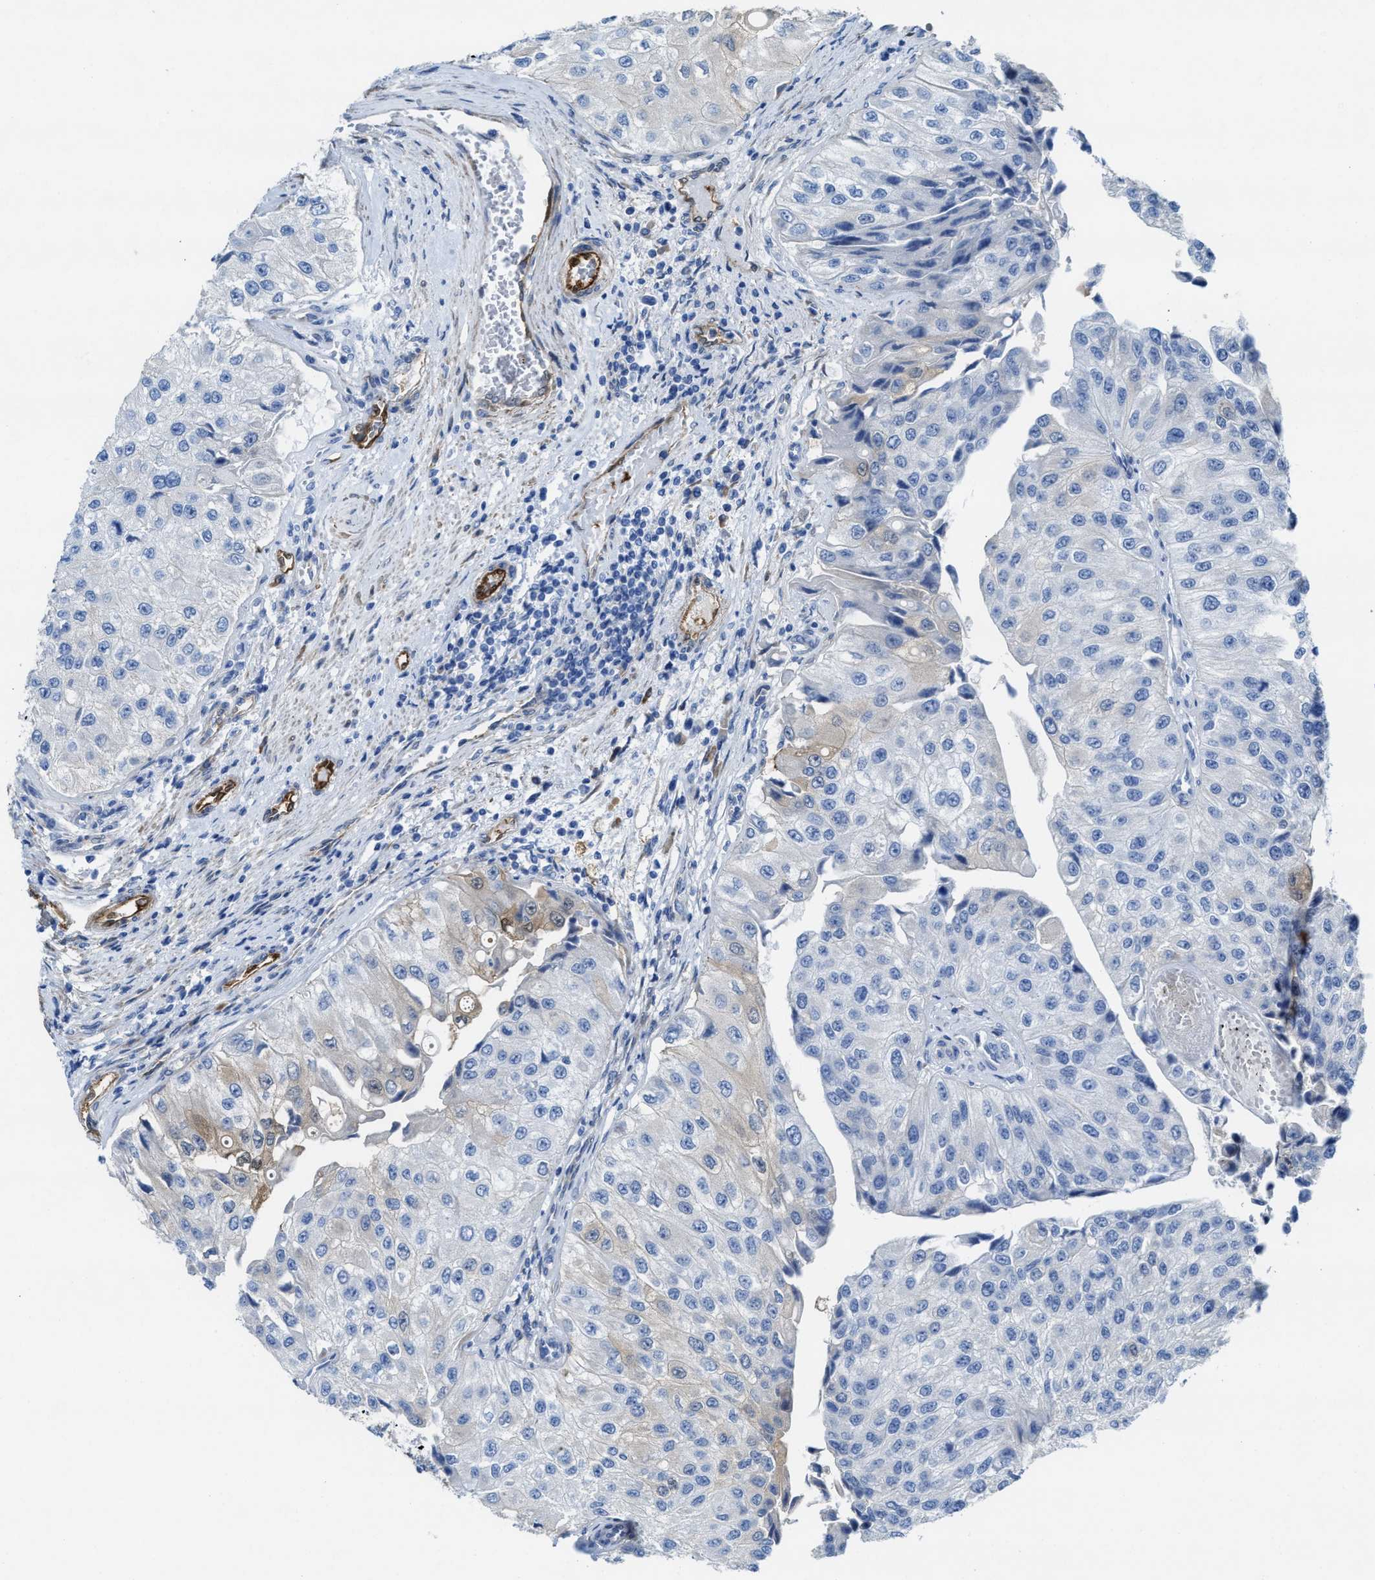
{"staining": {"intensity": "negative", "quantity": "none", "location": "none"}, "tissue": "urothelial cancer", "cell_type": "Tumor cells", "image_type": "cancer", "snomed": [{"axis": "morphology", "description": "Urothelial carcinoma, High grade"}, {"axis": "topography", "description": "Kidney"}, {"axis": "topography", "description": "Urinary bladder"}], "caption": "This is an IHC micrograph of urothelial cancer. There is no positivity in tumor cells.", "gene": "ASS1", "patient": {"sex": "male", "age": 77}}